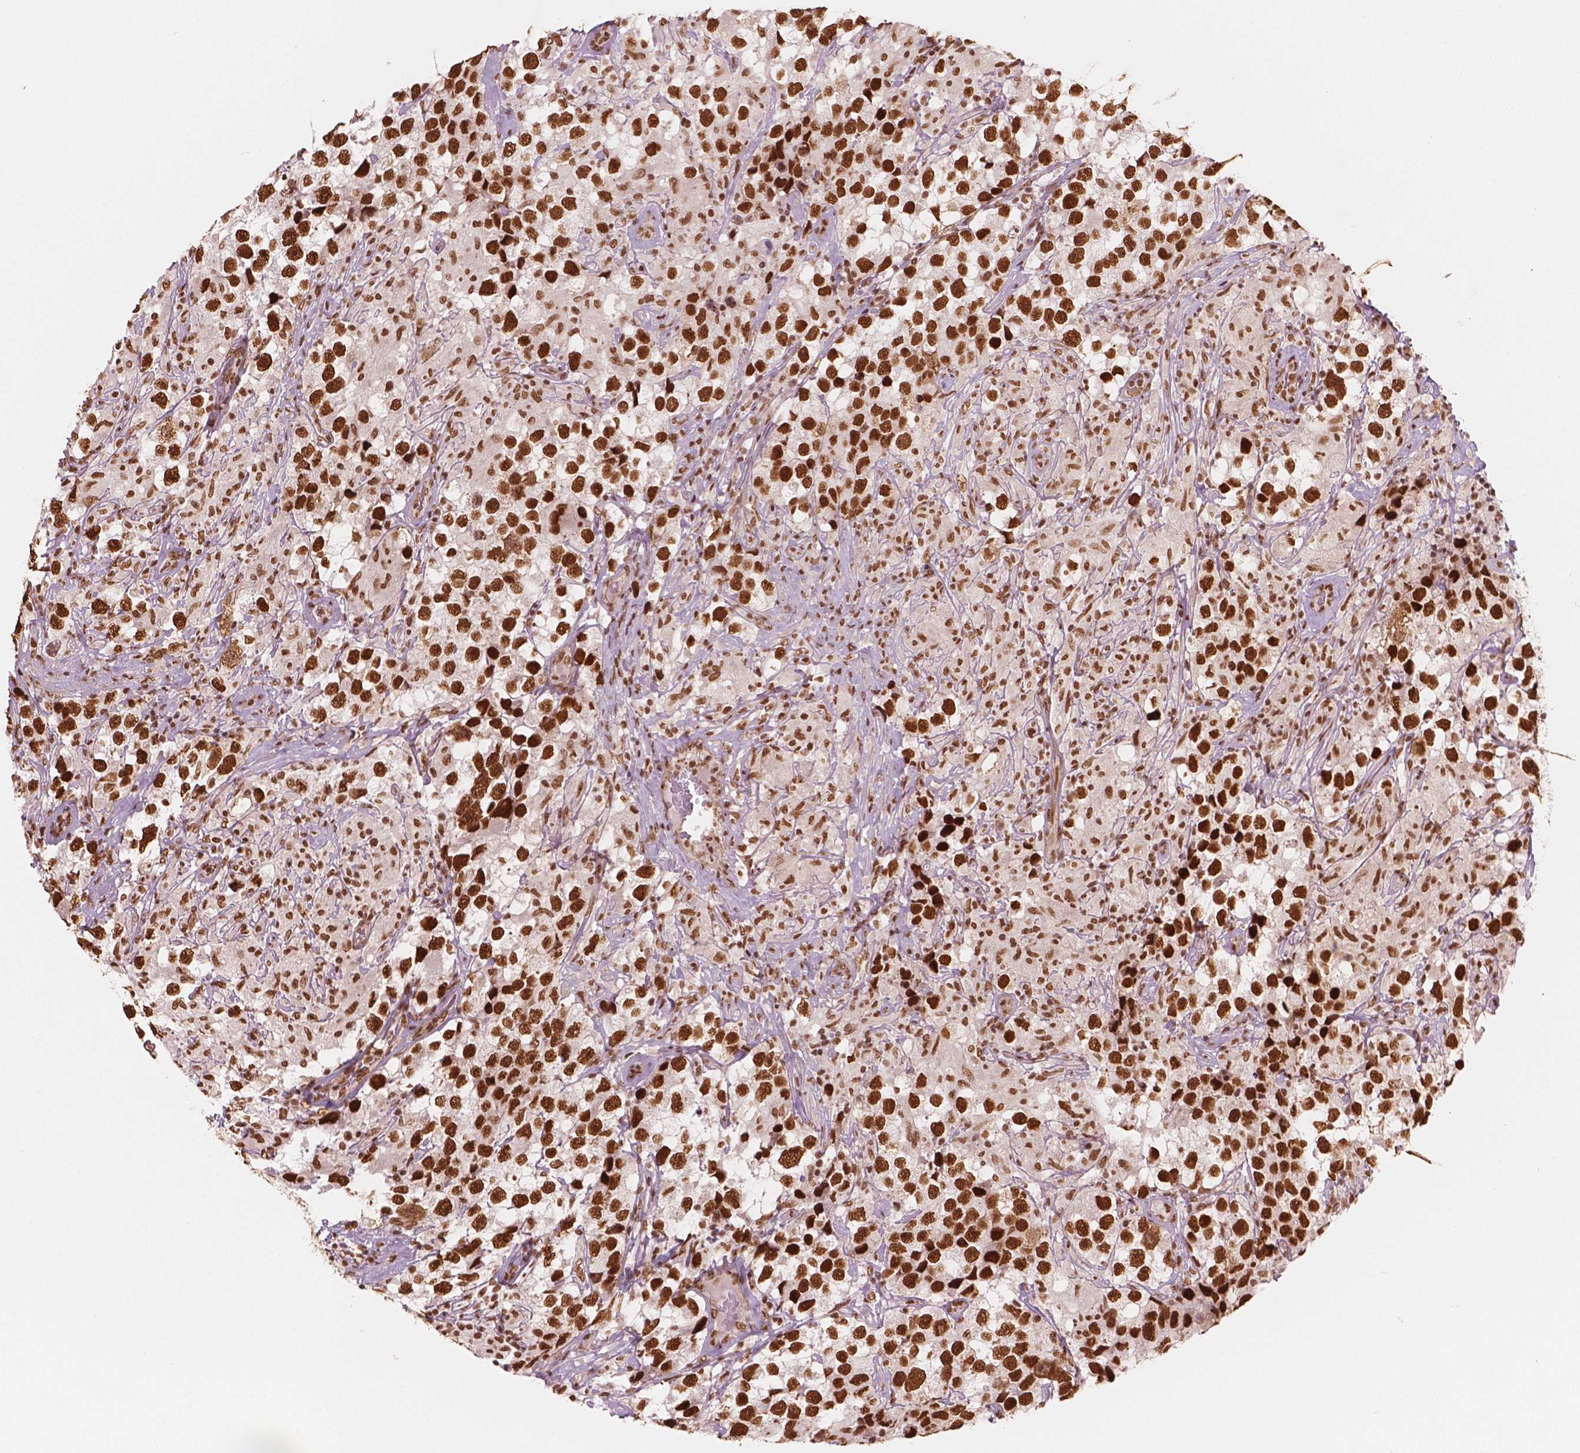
{"staining": {"intensity": "strong", "quantity": ">75%", "location": "nuclear"}, "tissue": "testis cancer", "cell_type": "Tumor cells", "image_type": "cancer", "snomed": [{"axis": "morphology", "description": "Seminoma, NOS"}, {"axis": "topography", "description": "Testis"}], "caption": "Immunohistochemistry photomicrograph of seminoma (testis) stained for a protein (brown), which displays high levels of strong nuclear staining in approximately >75% of tumor cells.", "gene": "GTF3C5", "patient": {"sex": "male", "age": 46}}